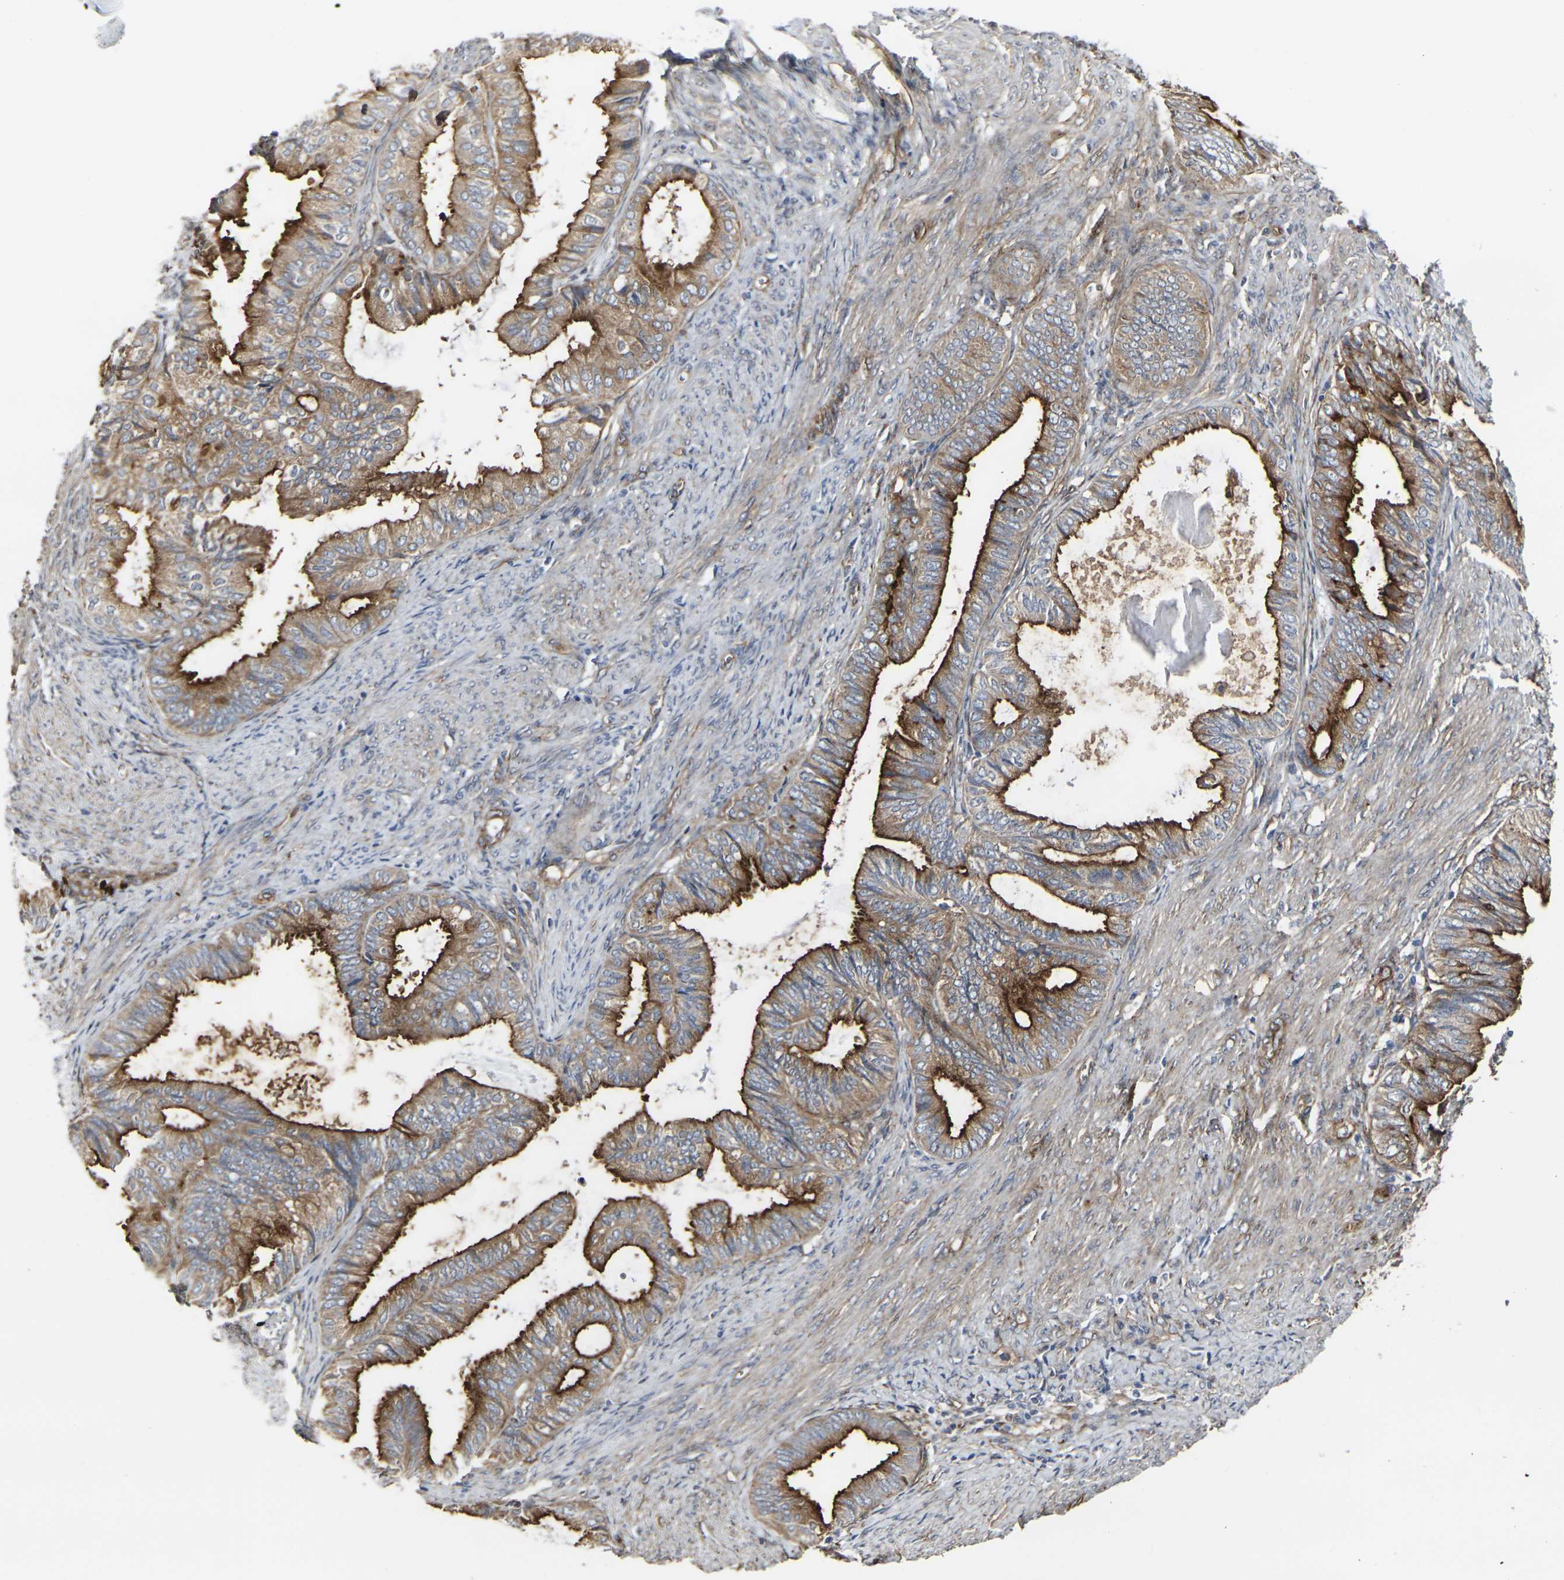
{"staining": {"intensity": "strong", "quantity": ">75%", "location": "cytoplasmic/membranous"}, "tissue": "endometrial cancer", "cell_type": "Tumor cells", "image_type": "cancer", "snomed": [{"axis": "morphology", "description": "Adenocarcinoma, NOS"}, {"axis": "topography", "description": "Endometrium"}], "caption": "Endometrial cancer (adenocarcinoma) tissue displays strong cytoplasmic/membranous expression in about >75% of tumor cells, visualized by immunohistochemistry.", "gene": "MYOF", "patient": {"sex": "female", "age": 86}}